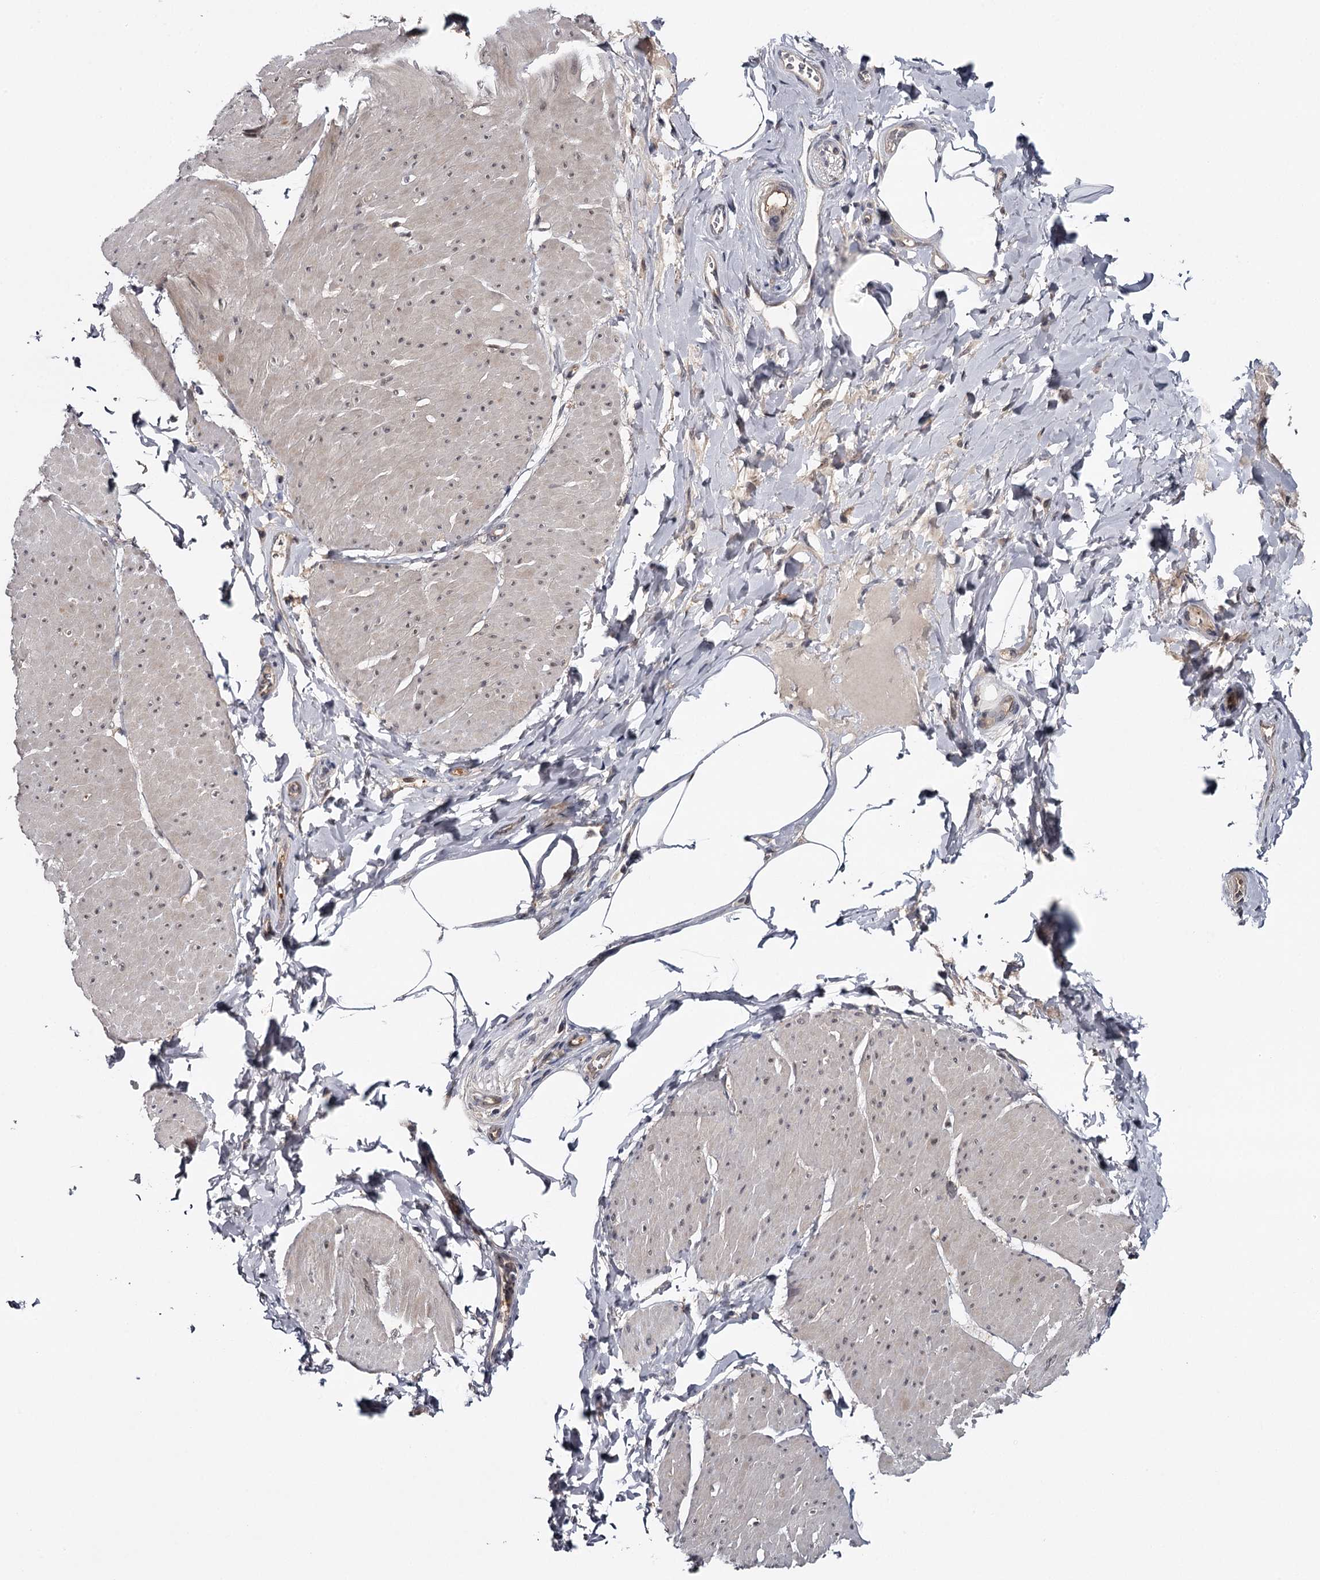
{"staining": {"intensity": "negative", "quantity": "none", "location": "none"}, "tissue": "smooth muscle", "cell_type": "Smooth muscle cells", "image_type": "normal", "snomed": [{"axis": "morphology", "description": "Urothelial carcinoma, High grade"}, {"axis": "topography", "description": "Urinary bladder"}], "caption": "Smooth muscle stained for a protein using immunohistochemistry exhibits no positivity smooth muscle cells.", "gene": "GTSF1", "patient": {"sex": "male", "age": 46}}